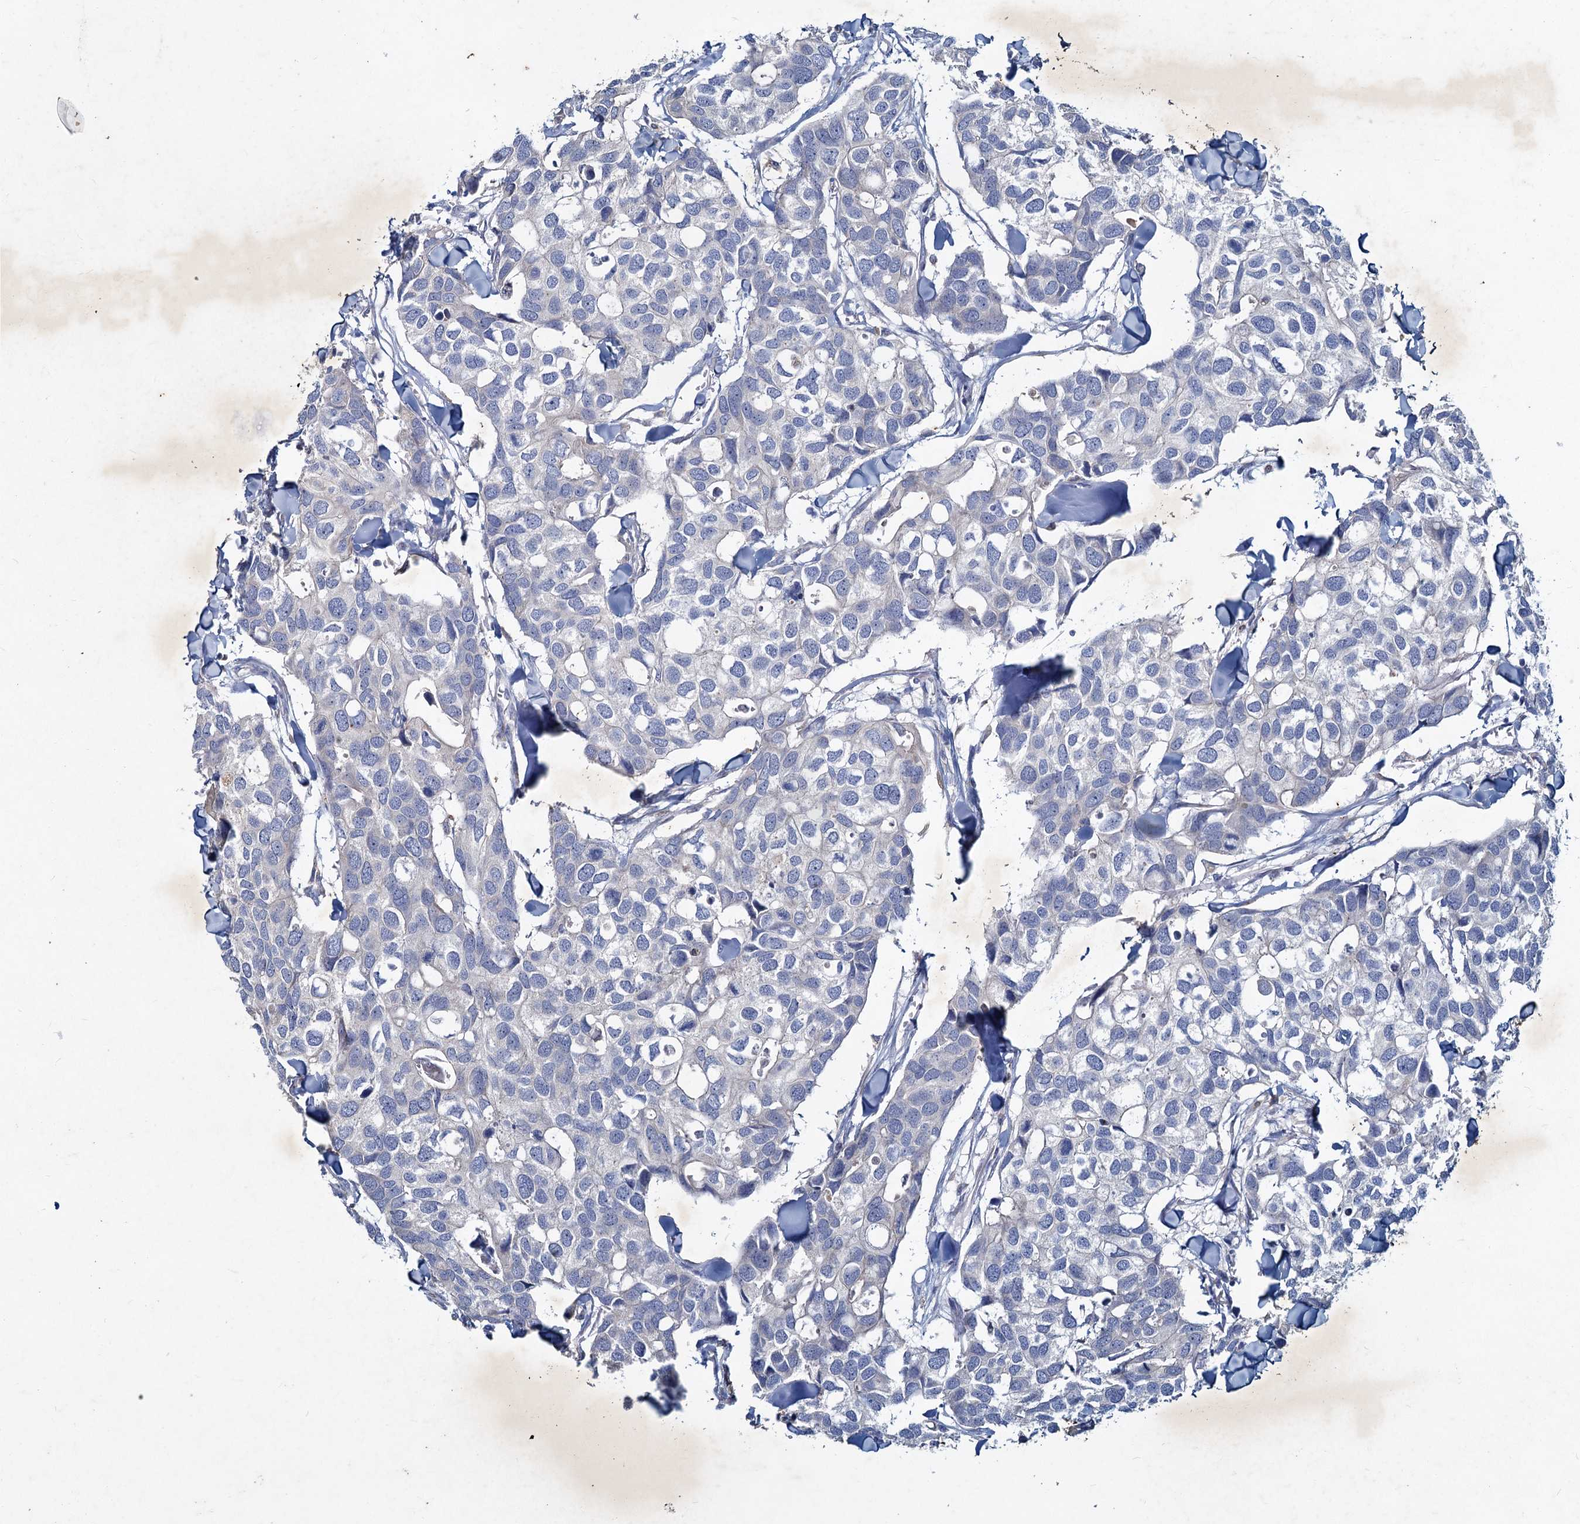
{"staining": {"intensity": "negative", "quantity": "none", "location": "none"}, "tissue": "breast cancer", "cell_type": "Tumor cells", "image_type": "cancer", "snomed": [{"axis": "morphology", "description": "Duct carcinoma"}, {"axis": "topography", "description": "Breast"}], "caption": "IHC micrograph of neoplastic tissue: infiltrating ductal carcinoma (breast) stained with DAB (3,3'-diaminobenzidine) reveals no significant protein expression in tumor cells.", "gene": "TMX2", "patient": {"sex": "female", "age": 83}}